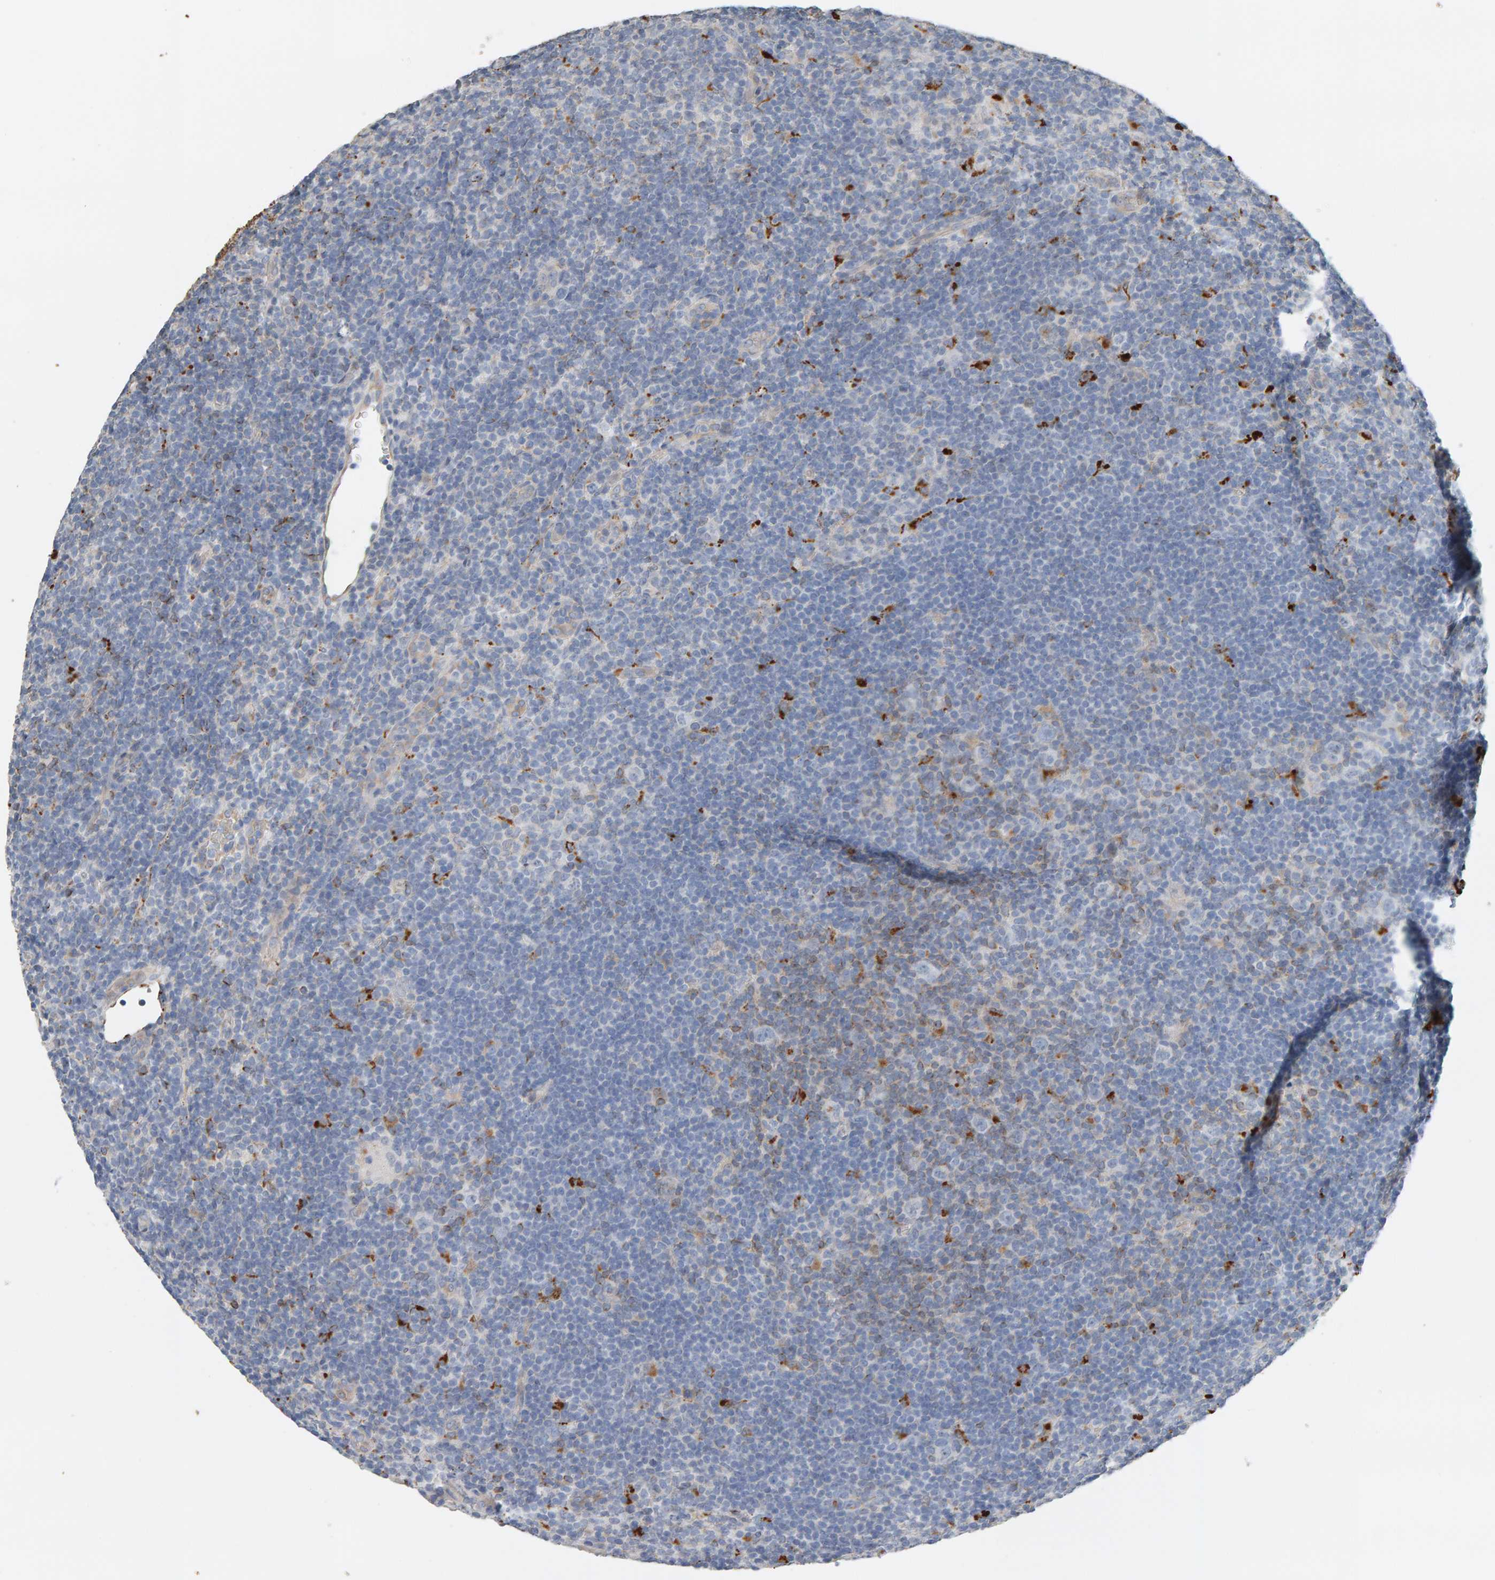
{"staining": {"intensity": "negative", "quantity": "none", "location": "none"}, "tissue": "lymphoma", "cell_type": "Tumor cells", "image_type": "cancer", "snomed": [{"axis": "morphology", "description": "Hodgkin's disease, NOS"}, {"axis": "topography", "description": "Lymph node"}], "caption": "Tumor cells show no significant positivity in Hodgkin's disease. (Stains: DAB (3,3'-diaminobenzidine) immunohistochemistry (IHC) with hematoxylin counter stain, Microscopy: brightfield microscopy at high magnification).", "gene": "IPPK", "patient": {"sex": "female", "age": 57}}